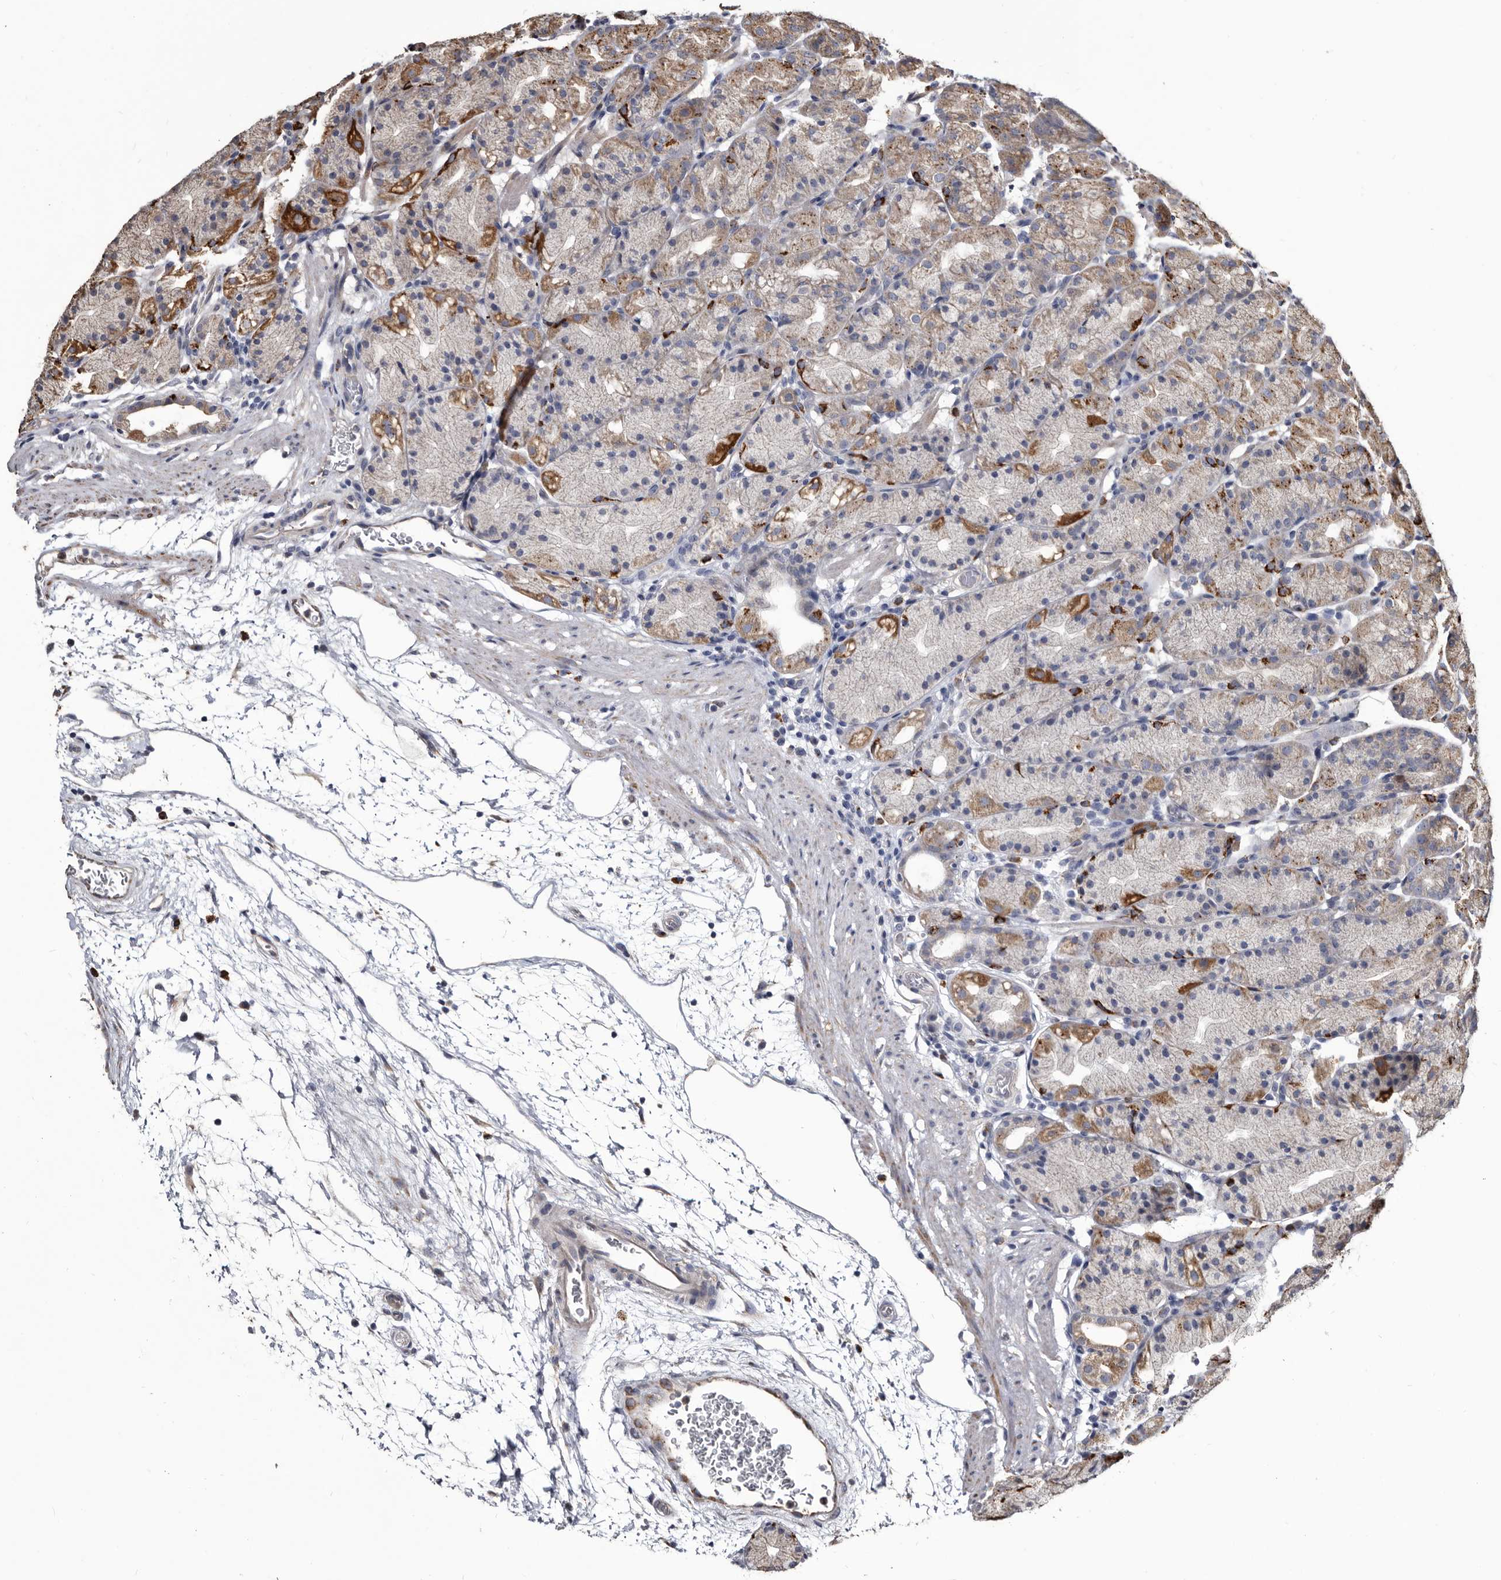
{"staining": {"intensity": "strong", "quantity": "<25%", "location": "cytoplasmic/membranous"}, "tissue": "stomach", "cell_type": "Glandular cells", "image_type": "normal", "snomed": [{"axis": "morphology", "description": "Normal tissue, NOS"}, {"axis": "topography", "description": "Stomach, upper"}], "caption": "The image displays staining of normal stomach, revealing strong cytoplasmic/membranous protein expression (brown color) within glandular cells.", "gene": "CTSA", "patient": {"sex": "male", "age": 48}}